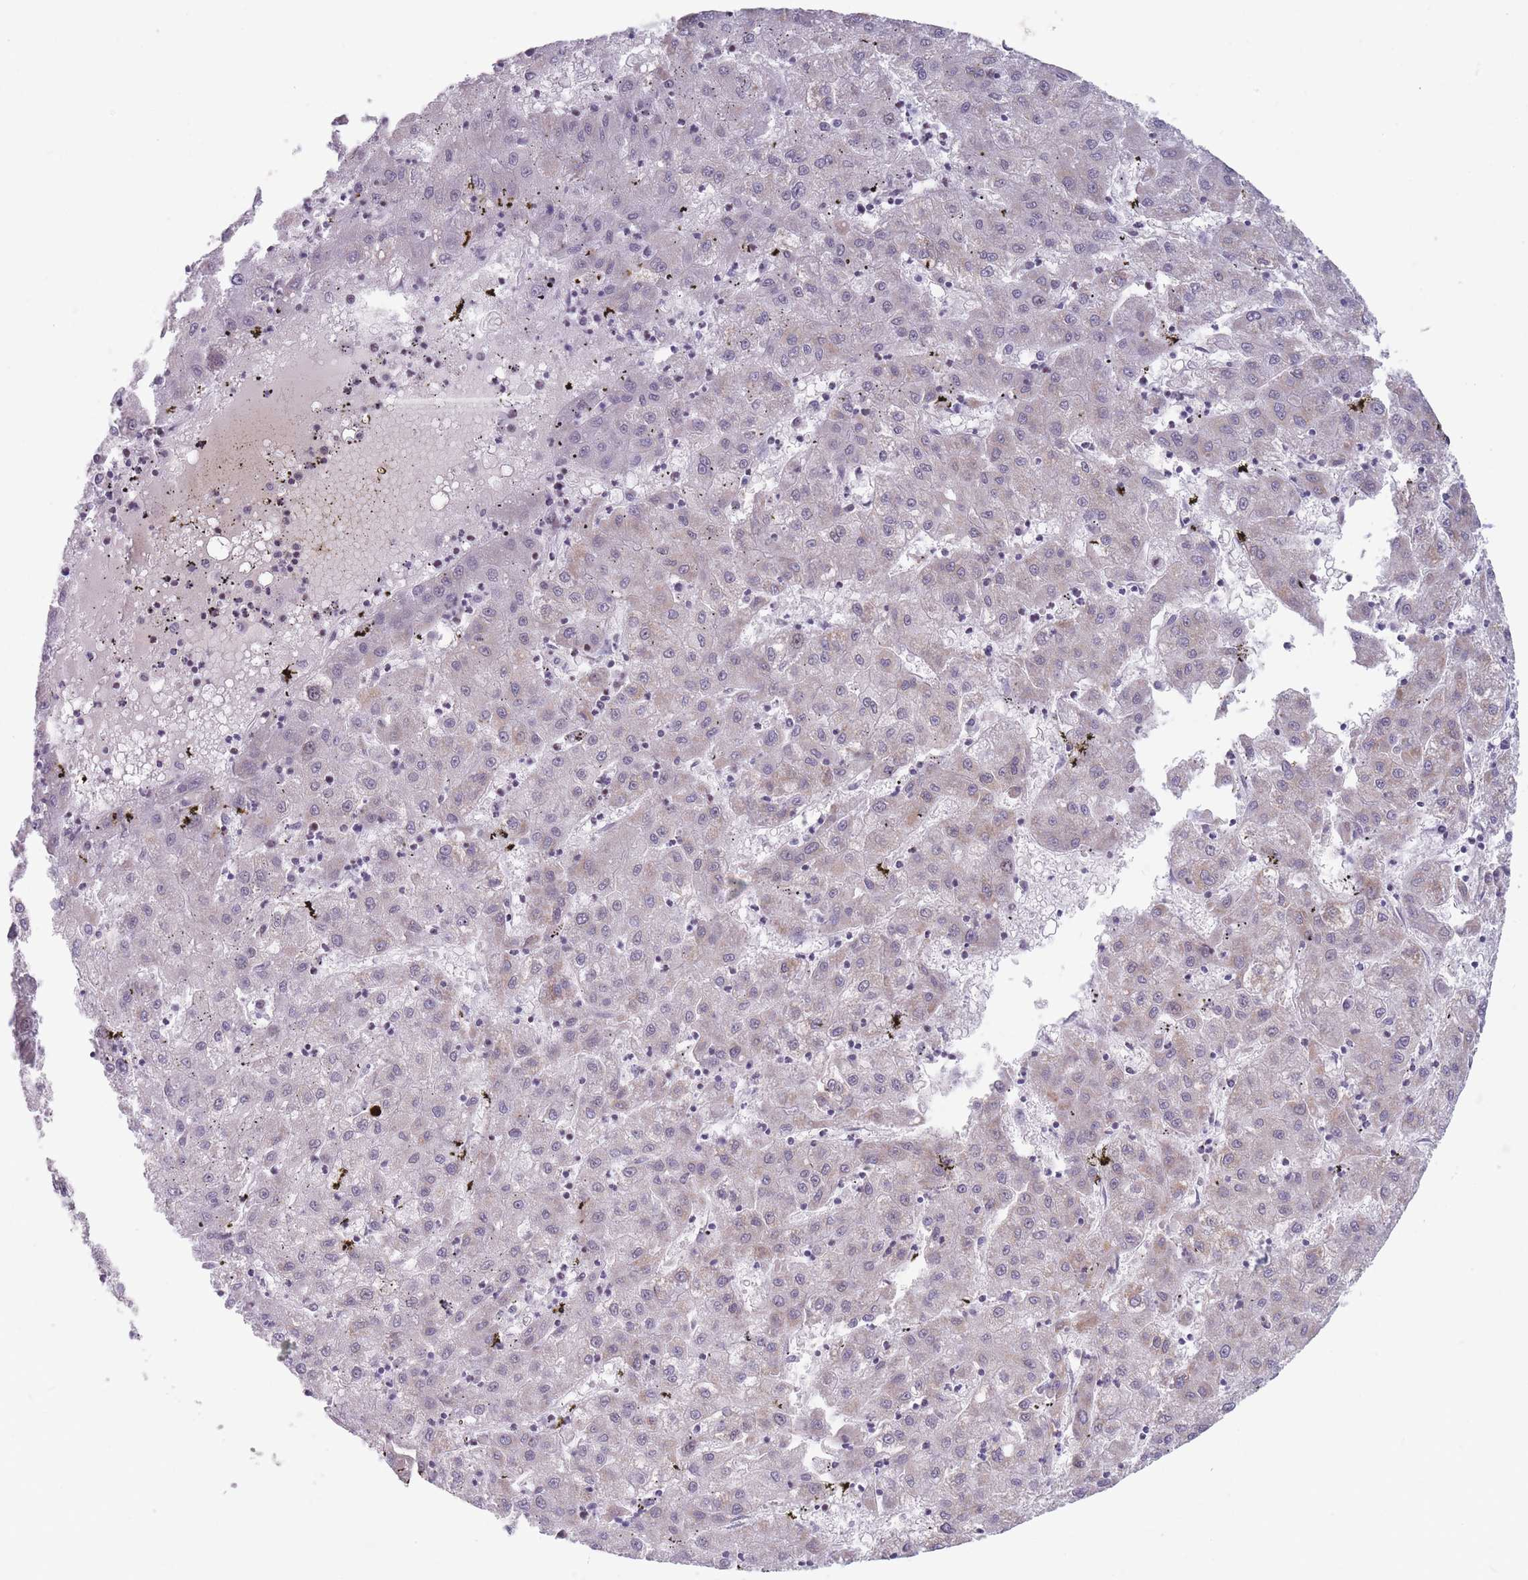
{"staining": {"intensity": "negative", "quantity": "none", "location": "none"}, "tissue": "liver cancer", "cell_type": "Tumor cells", "image_type": "cancer", "snomed": [{"axis": "morphology", "description": "Carcinoma, Hepatocellular, NOS"}, {"axis": "topography", "description": "Liver"}], "caption": "Human liver cancer stained for a protein using immunohistochemistry (IHC) displays no staining in tumor cells.", "gene": "ARID3B", "patient": {"sex": "male", "age": 72}}